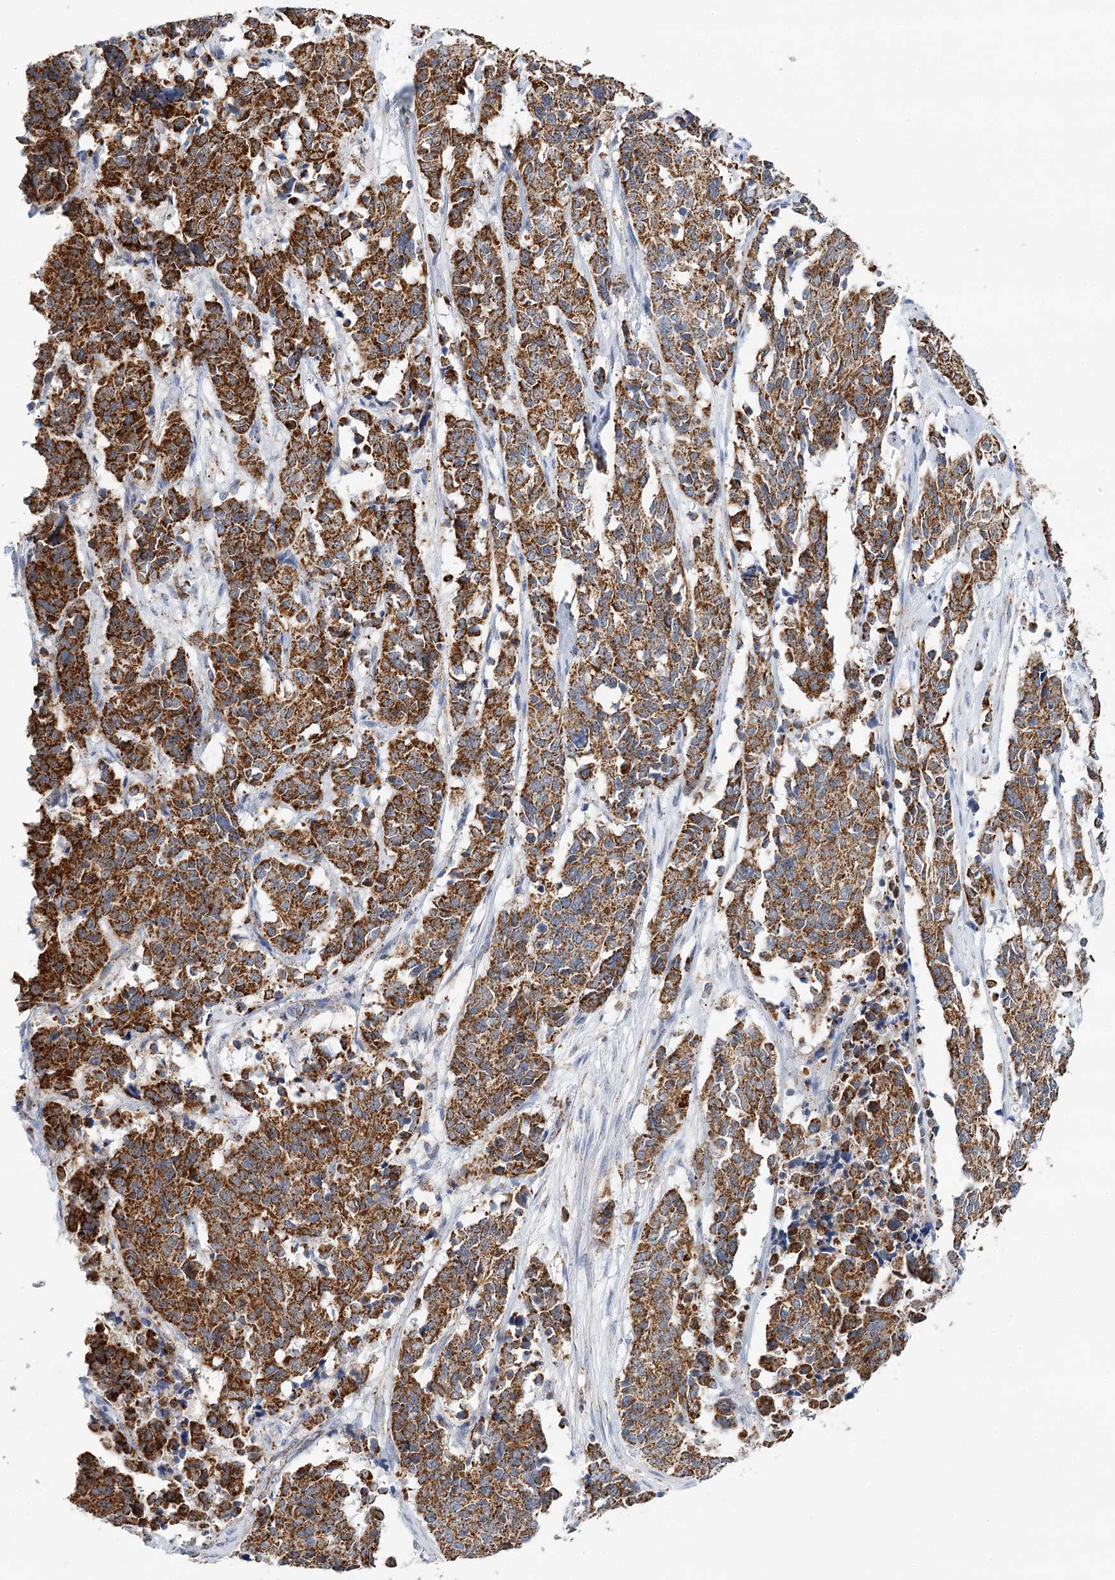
{"staining": {"intensity": "strong", "quantity": ">75%", "location": "cytoplasmic/membranous"}, "tissue": "cervical cancer", "cell_type": "Tumor cells", "image_type": "cancer", "snomed": [{"axis": "morphology", "description": "Normal tissue, NOS"}, {"axis": "morphology", "description": "Squamous cell carcinoma, NOS"}, {"axis": "topography", "description": "Cervix"}], "caption": "Strong cytoplasmic/membranous staining for a protein is identified in about >75% of tumor cells of squamous cell carcinoma (cervical) using IHC.", "gene": "LSS", "patient": {"sex": "female", "age": 35}}